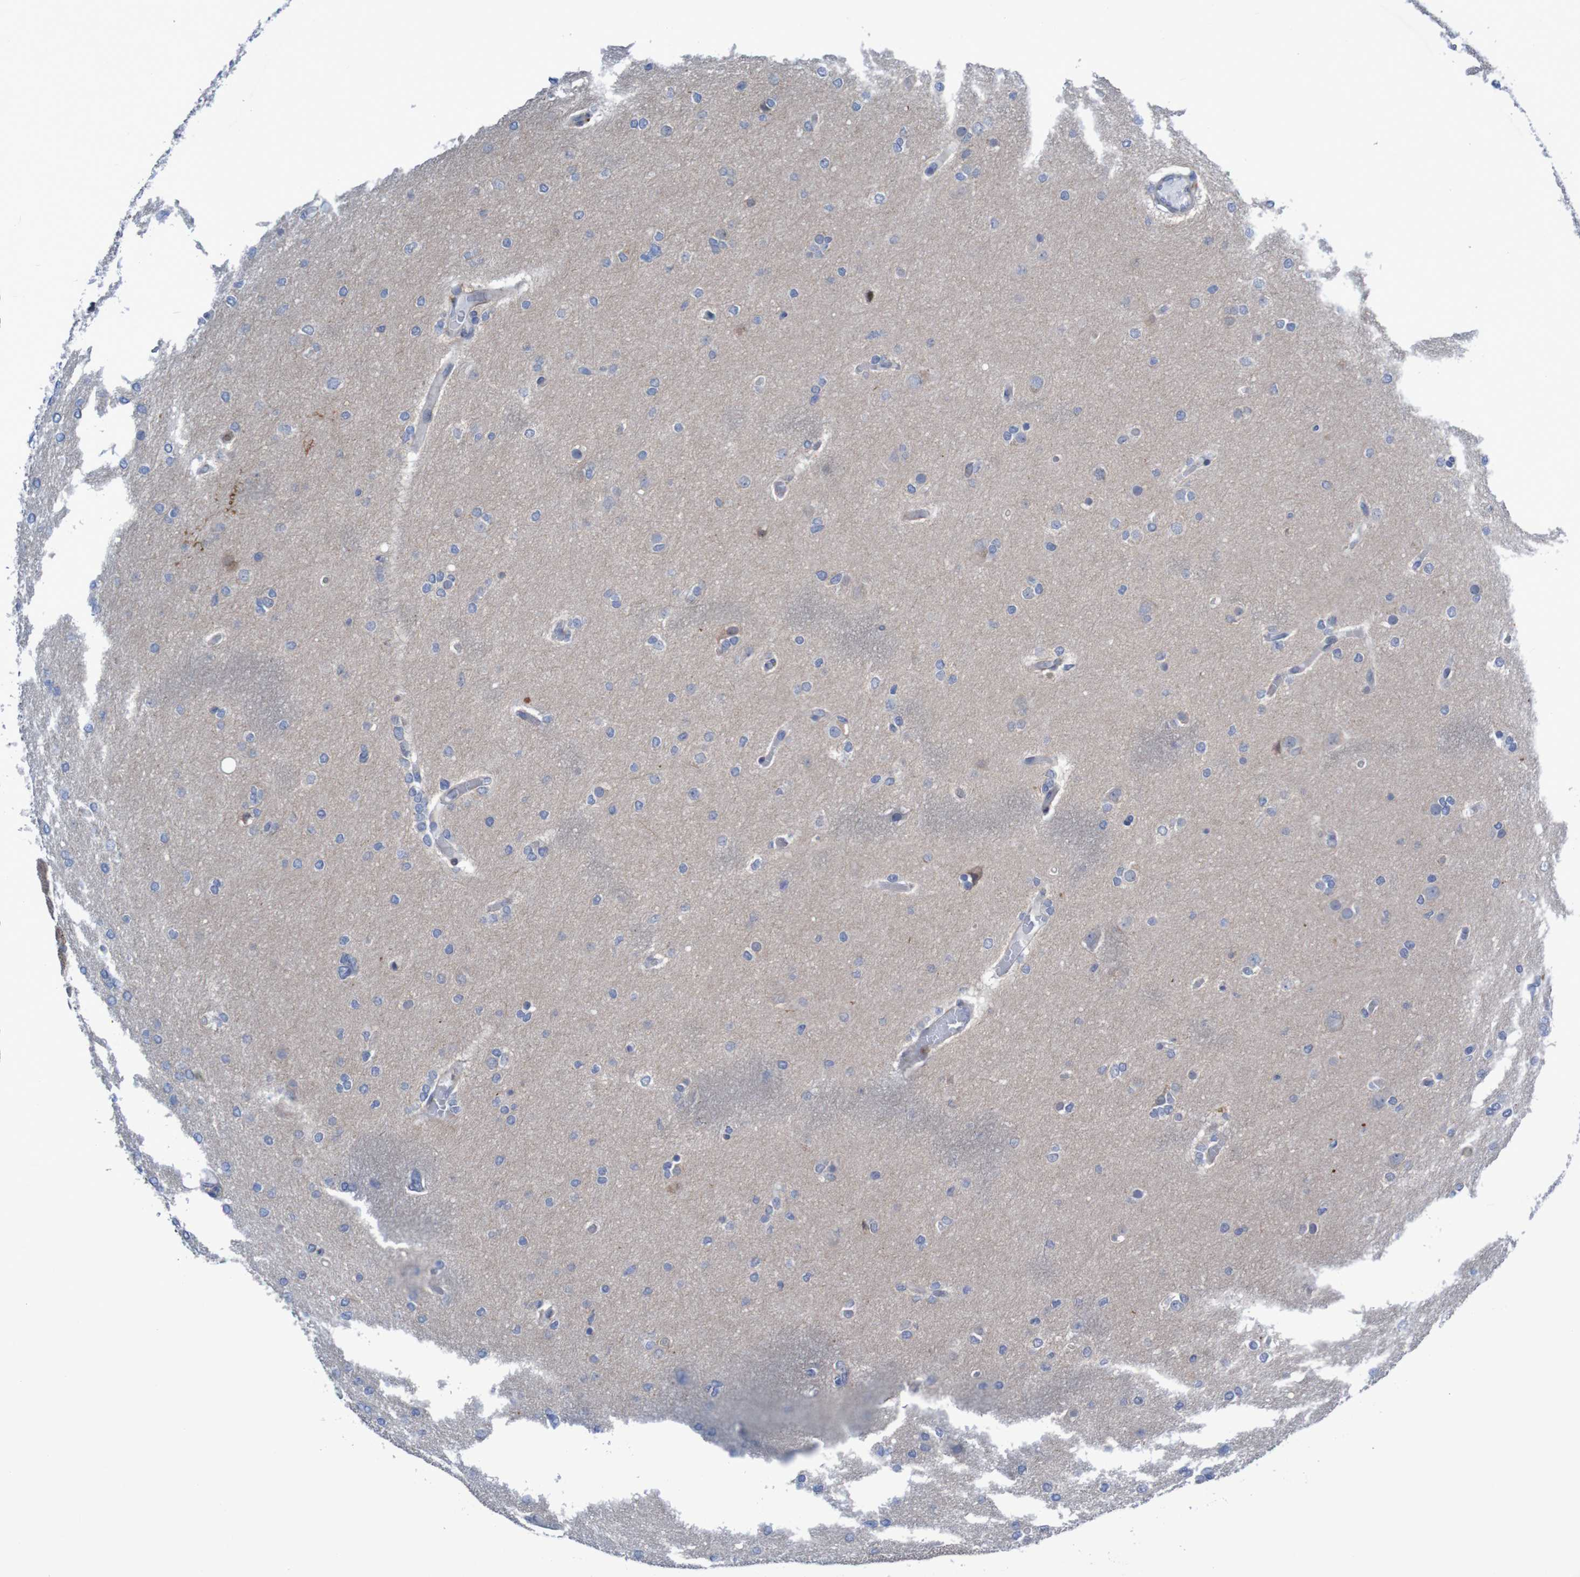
{"staining": {"intensity": "negative", "quantity": "none", "location": "none"}, "tissue": "glioma", "cell_type": "Tumor cells", "image_type": "cancer", "snomed": [{"axis": "morphology", "description": "Glioma, malignant, High grade"}, {"axis": "topography", "description": "Cerebral cortex"}], "caption": "Tumor cells are negative for protein expression in human malignant glioma (high-grade). (Stains: DAB (3,3'-diaminobenzidine) IHC with hematoxylin counter stain, Microscopy: brightfield microscopy at high magnification).", "gene": "ANGPT4", "patient": {"sex": "female", "age": 36}}